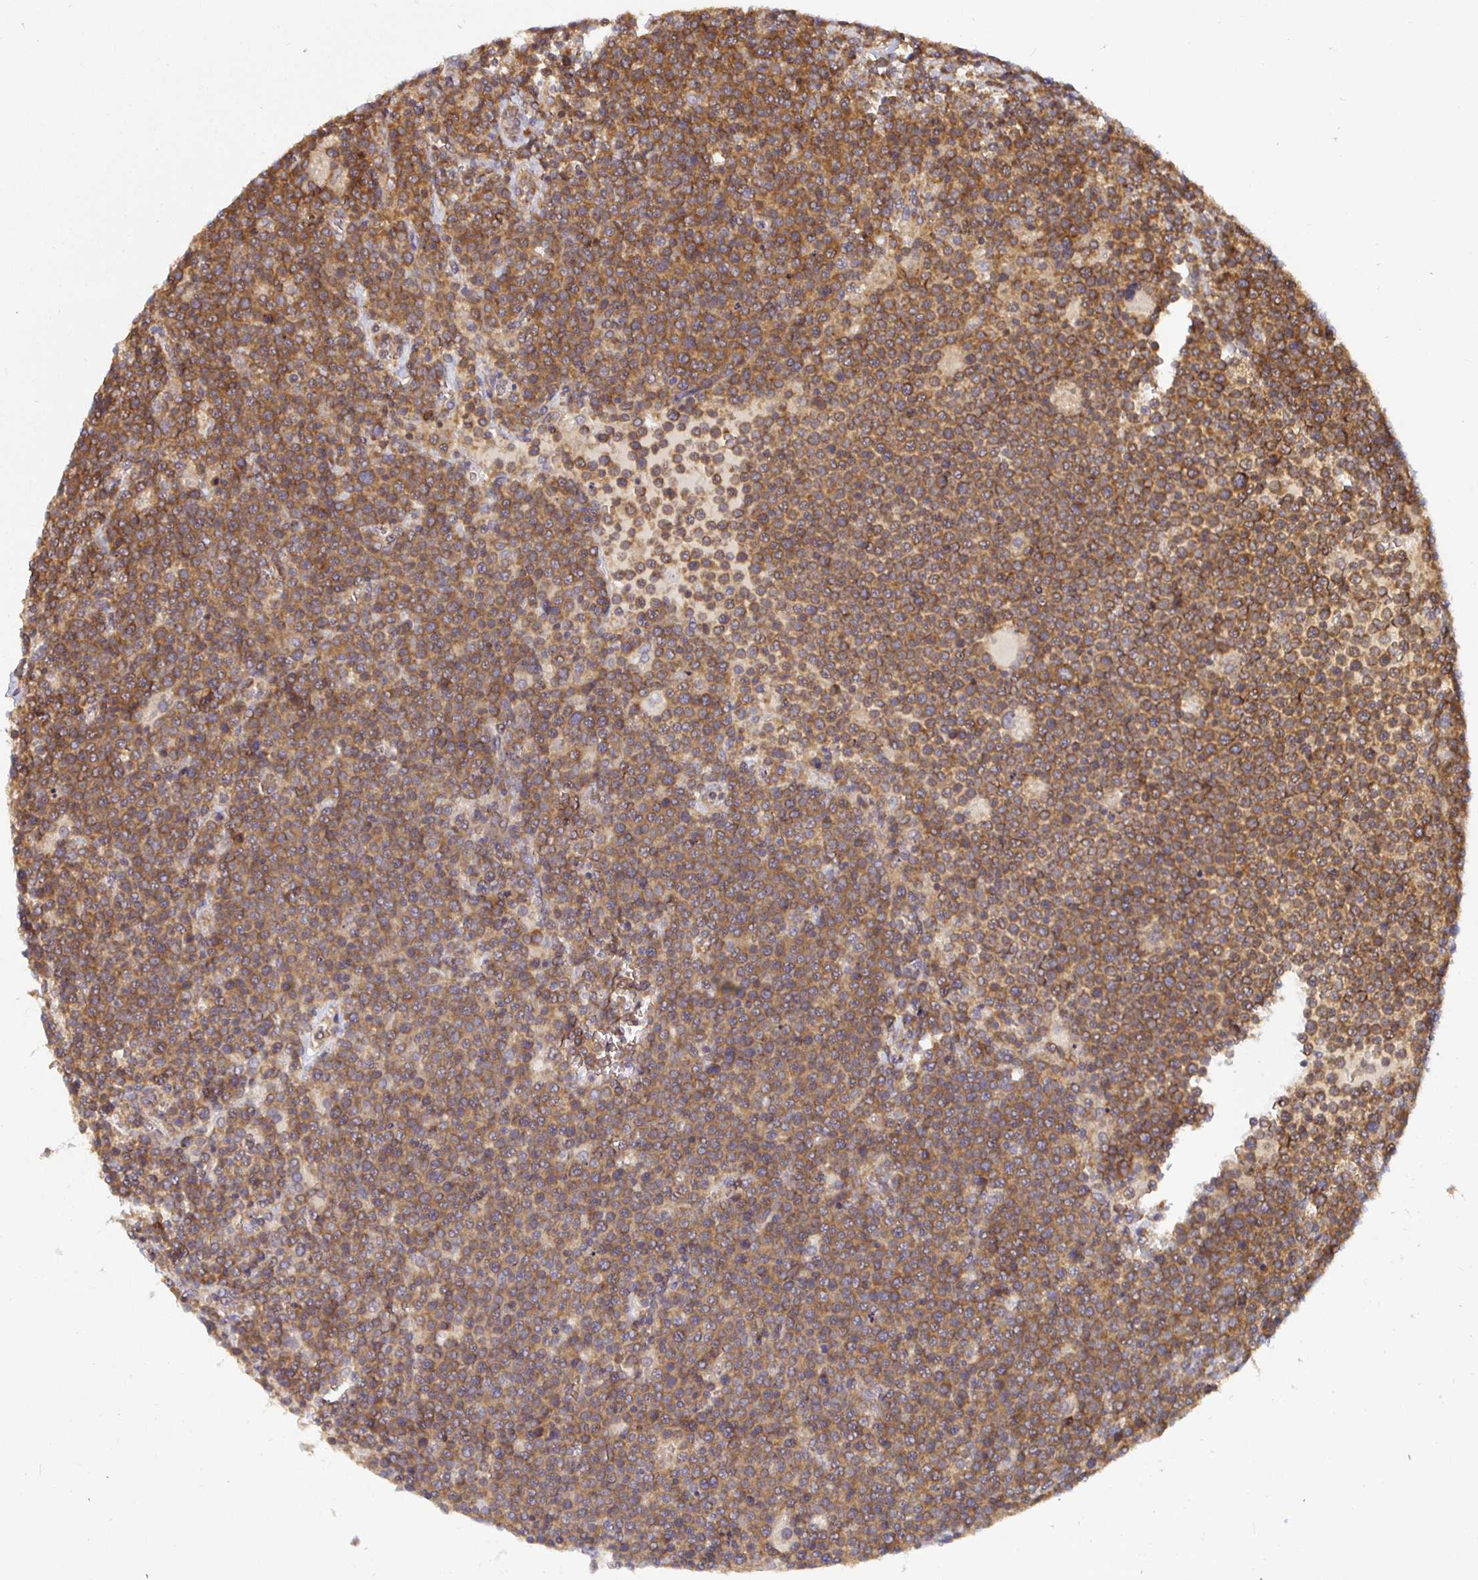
{"staining": {"intensity": "moderate", "quantity": ">75%", "location": "cytoplasmic/membranous"}, "tissue": "lymphoma", "cell_type": "Tumor cells", "image_type": "cancer", "snomed": [{"axis": "morphology", "description": "Malignant lymphoma, non-Hodgkin's type, High grade"}, {"axis": "topography", "description": "Lymph node"}], "caption": "Lymphoma stained for a protein (brown) reveals moderate cytoplasmic/membranous positive expression in about >75% of tumor cells.", "gene": "IRAK1", "patient": {"sex": "male", "age": 61}}